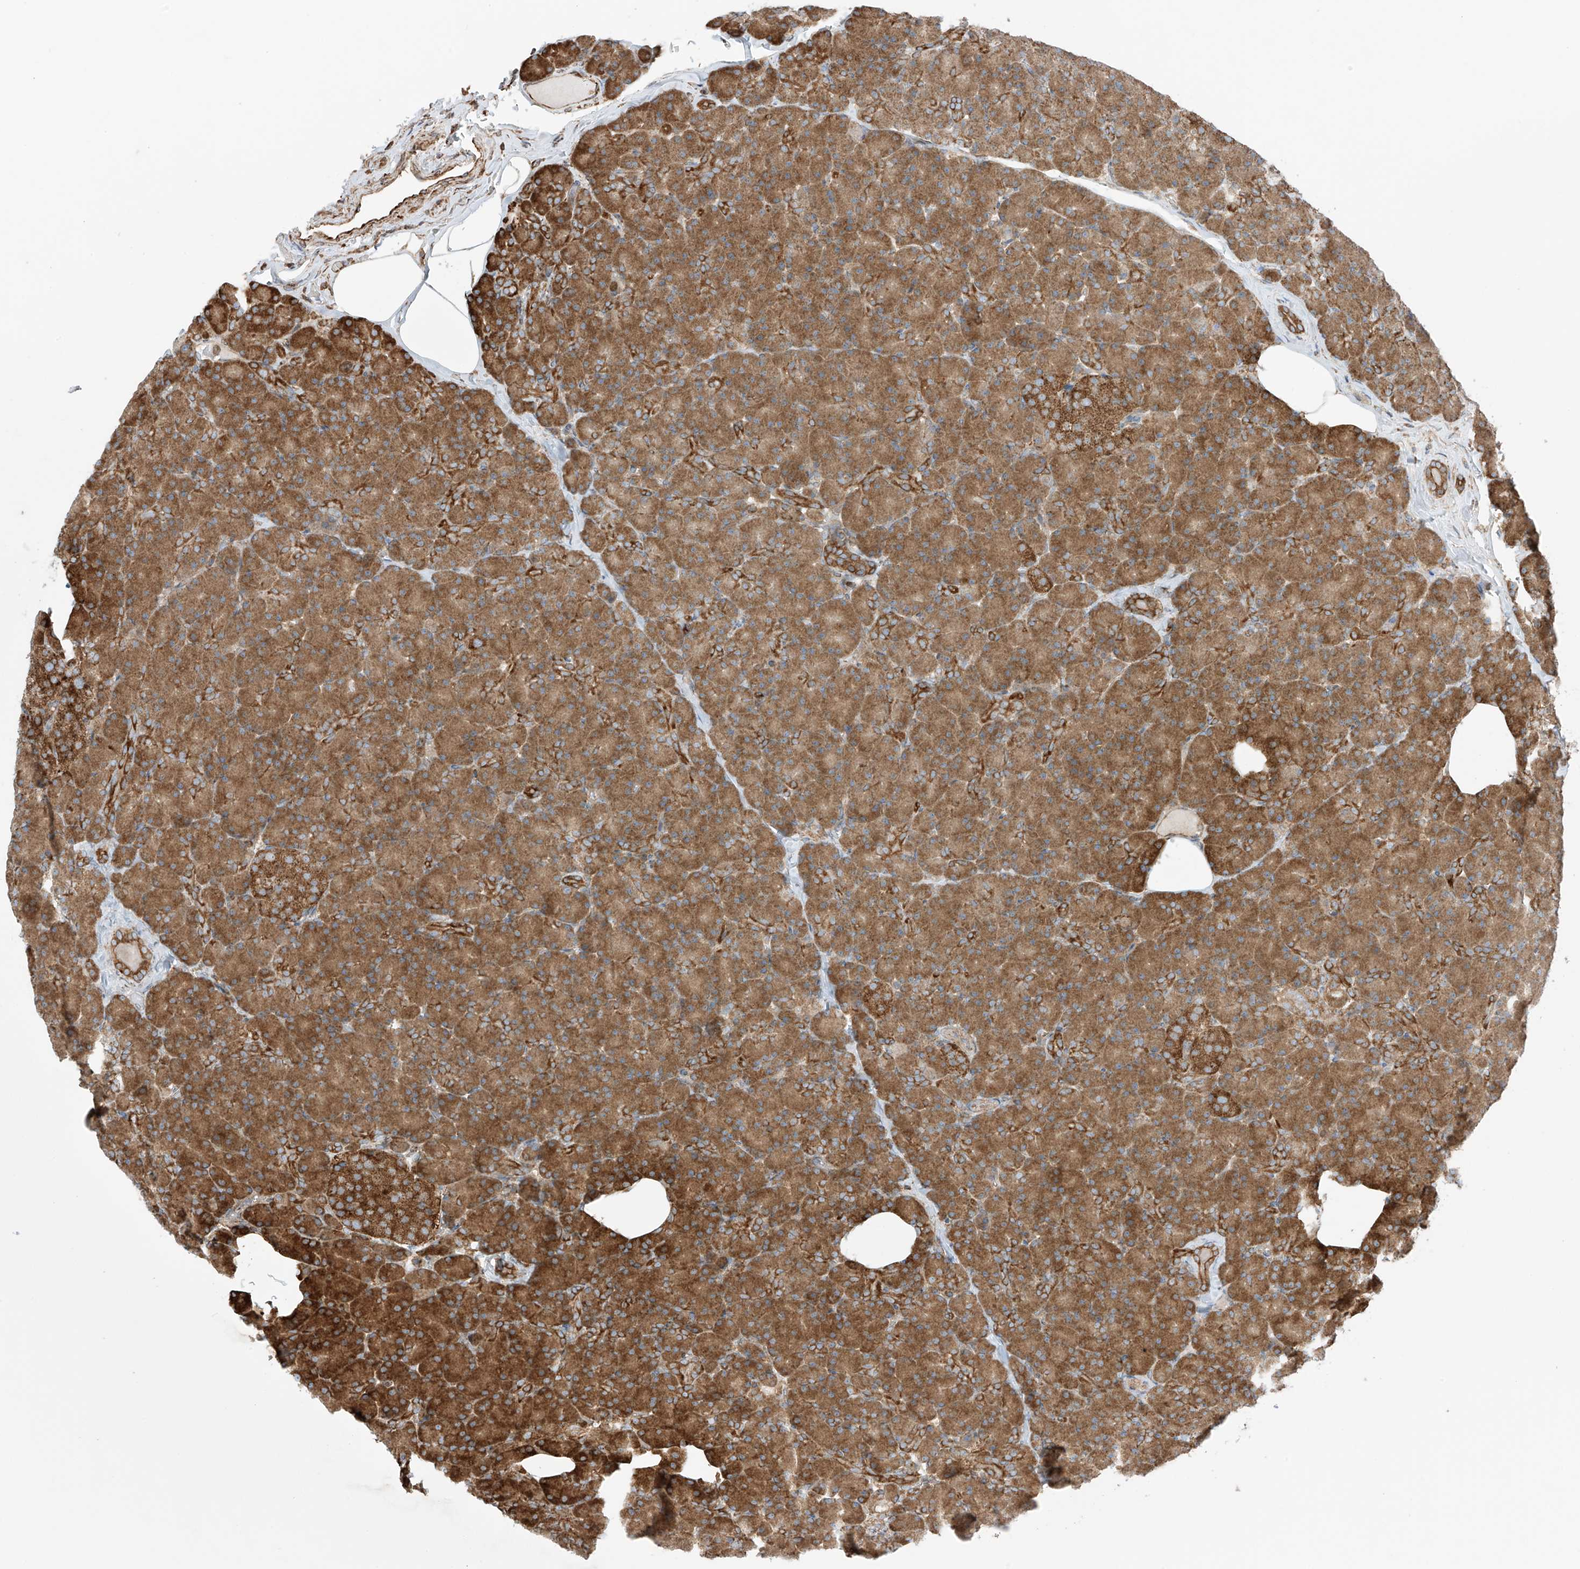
{"staining": {"intensity": "strong", "quantity": ">75%", "location": "cytoplasmic/membranous"}, "tissue": "pancreas", "cell_type": "Exocrine glandular cells", "image_type": "normal", "snomed": [{"axis": "morphology", "description": "Normal tissue, NOS"}, {"axis": "topography", "description": "Pancreas"}], "caption": "A high amount of strong cytoplasmic/membranous positivity is appreciated in about >75% of exocrine glandular cells in benign pancreas.", "gene": "XKR3", "patient": {"sex": "female", "age": 43}}